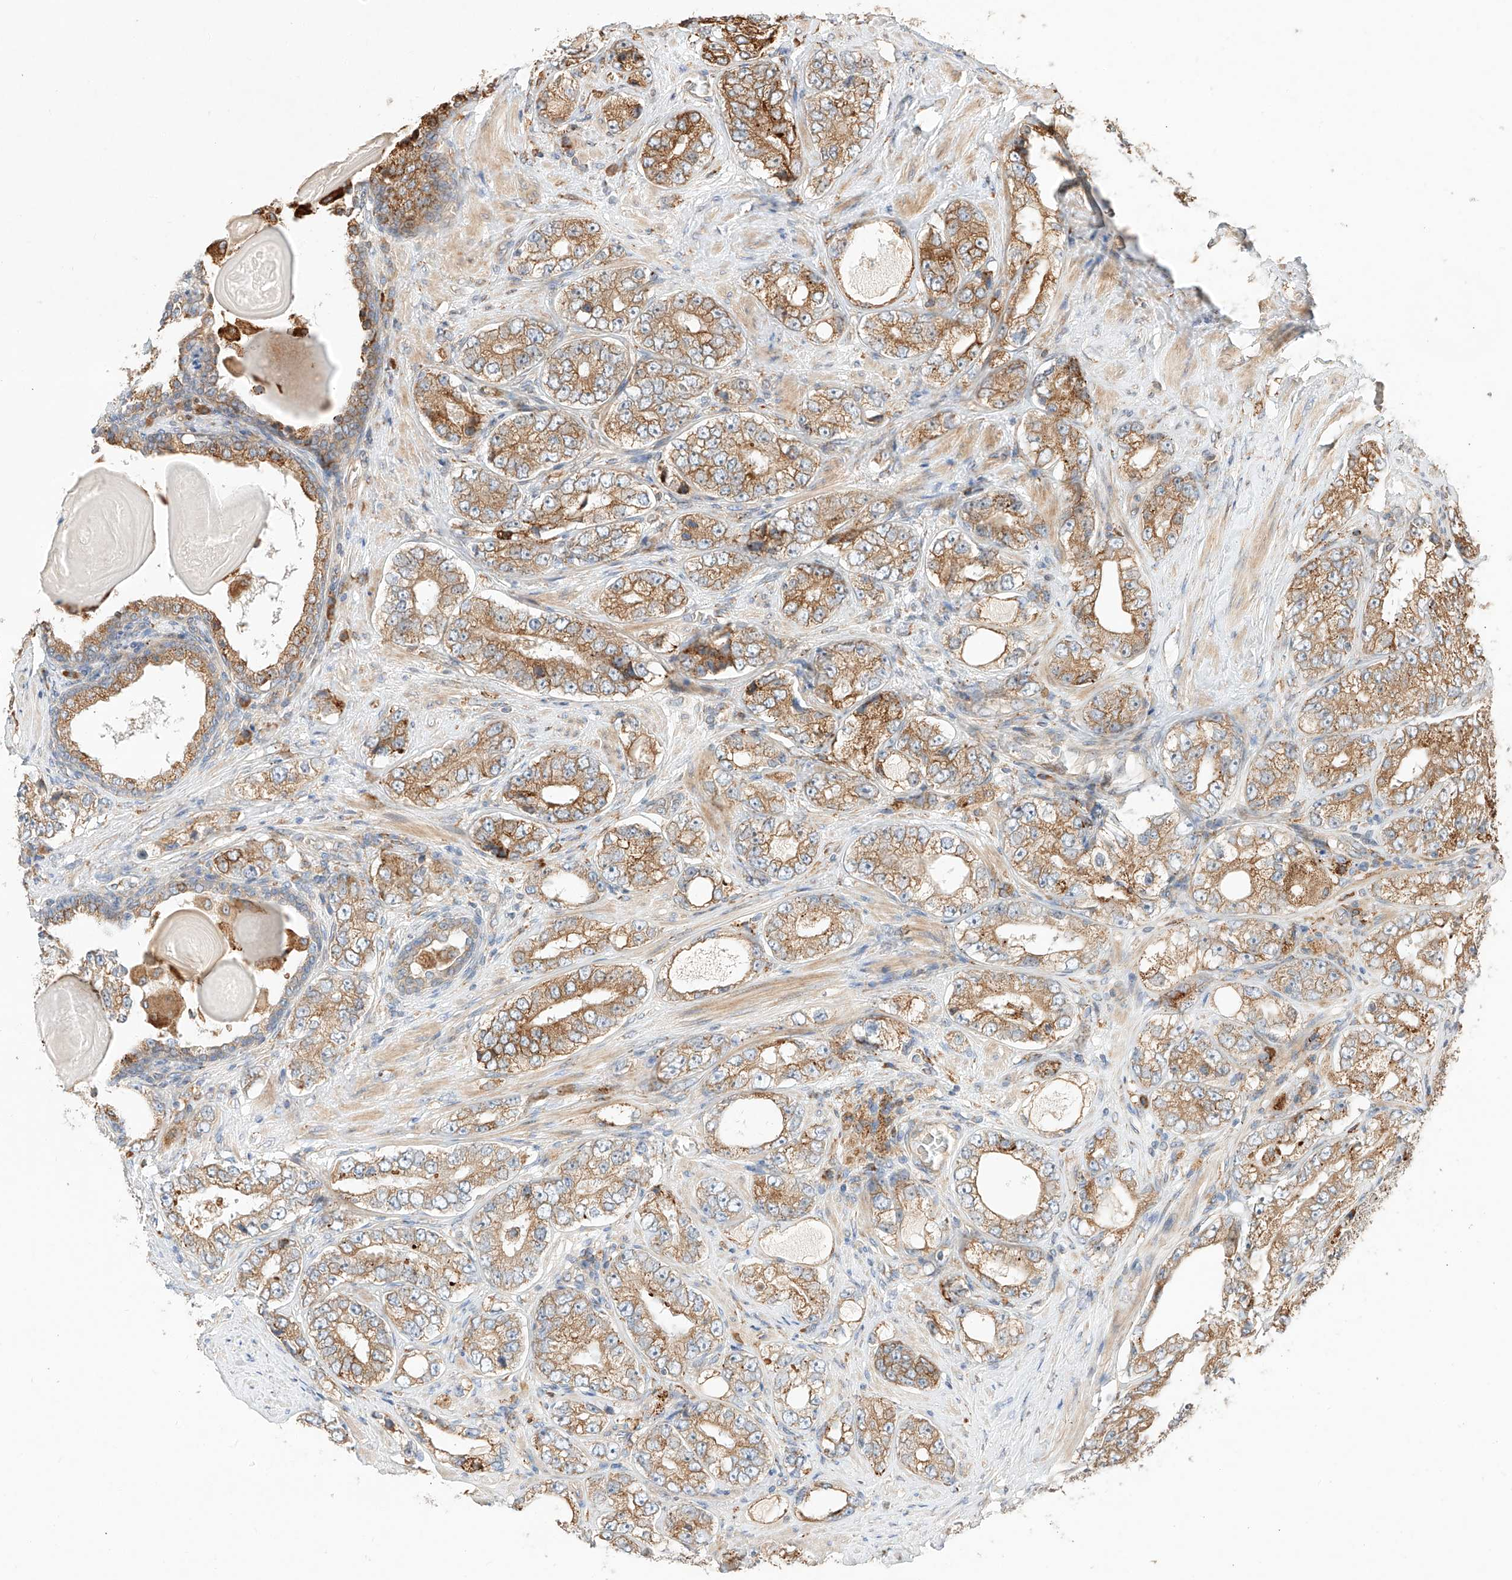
{"staining": {"intensity": "moderate", "quantity": ">75%", "location": "cytoplasmic/membranous"}, "tissue": "prostate cancer", "cell_type": "Tumor cells", "image_type": "cancer", "snomed": [{"axis": "morphology", "description": "Adenocarcinoma, High grade"}, {"axis": "topography", "description": "Prostate"}], "caption": "A high-resolution photomicrograph shows IHC staining of prostate cancer, which displays moderate cytoplasmic/membranous expression in about >75% of tumor cells. (DAB IHC, brown staining for protein, blue staining for nuclei).", "gene": "ZNF84", "patient": {"sex": "male", "age": 56}}